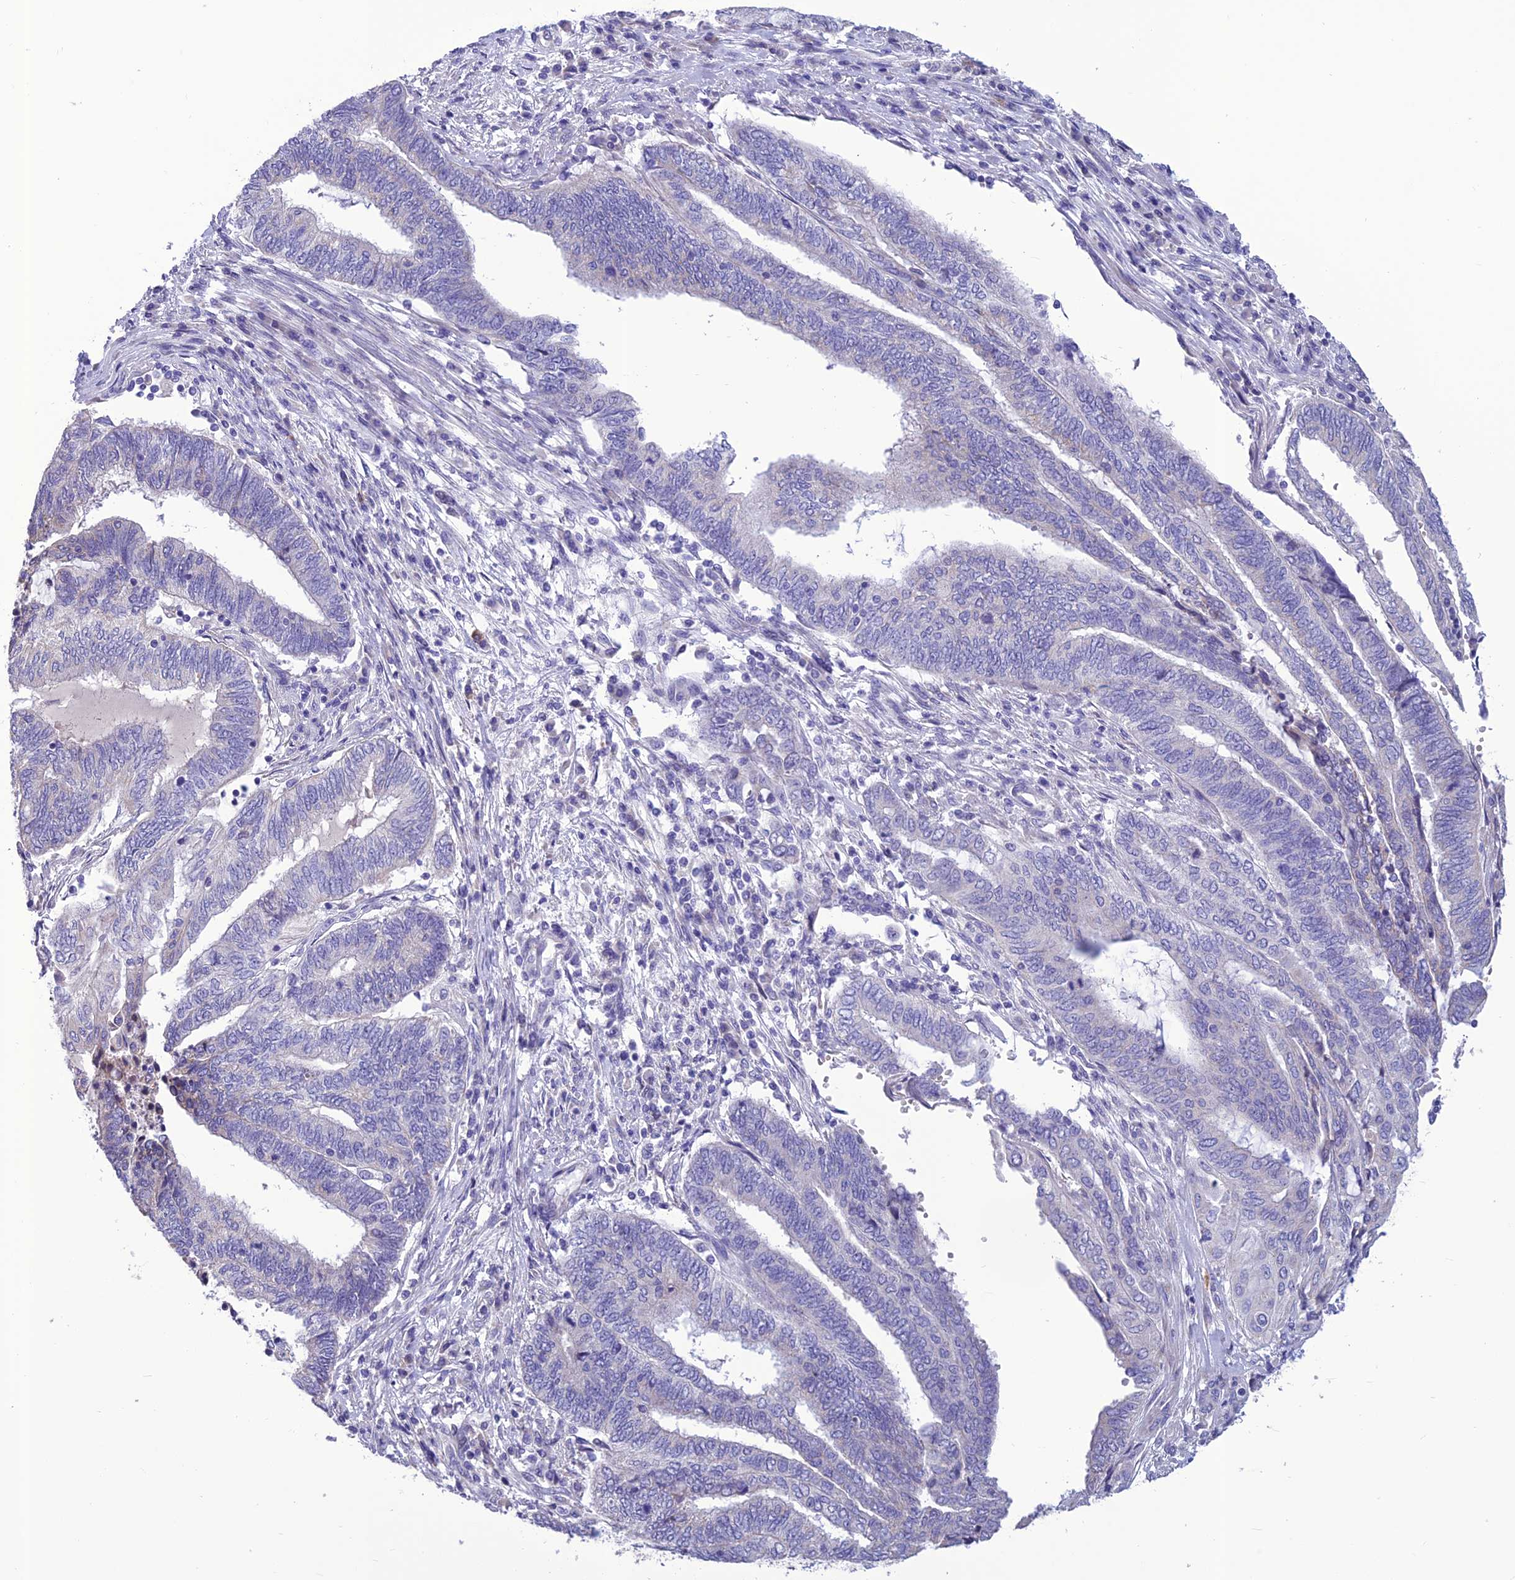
{"staining": {"intensity": "negative", "quantity": "none", "location": "none"}, "tissue": "endometrial cancer", "cell_type": "Tumor cells", "image_type": "cancer", "snomed": [{"axis": "morphology", "description": "Adenocarcinoma, NOS"}, {"axis": "topography", "description": "Uterus"}, {"axis": "topography", "description": "Endometrium"}], "caption": "Human endometrial cancer stained for a protein using immunohistochemistry displays no expression in tumor cells.", "gene": "BHMT2", "patient": {"sex": "female", "age": 70}}